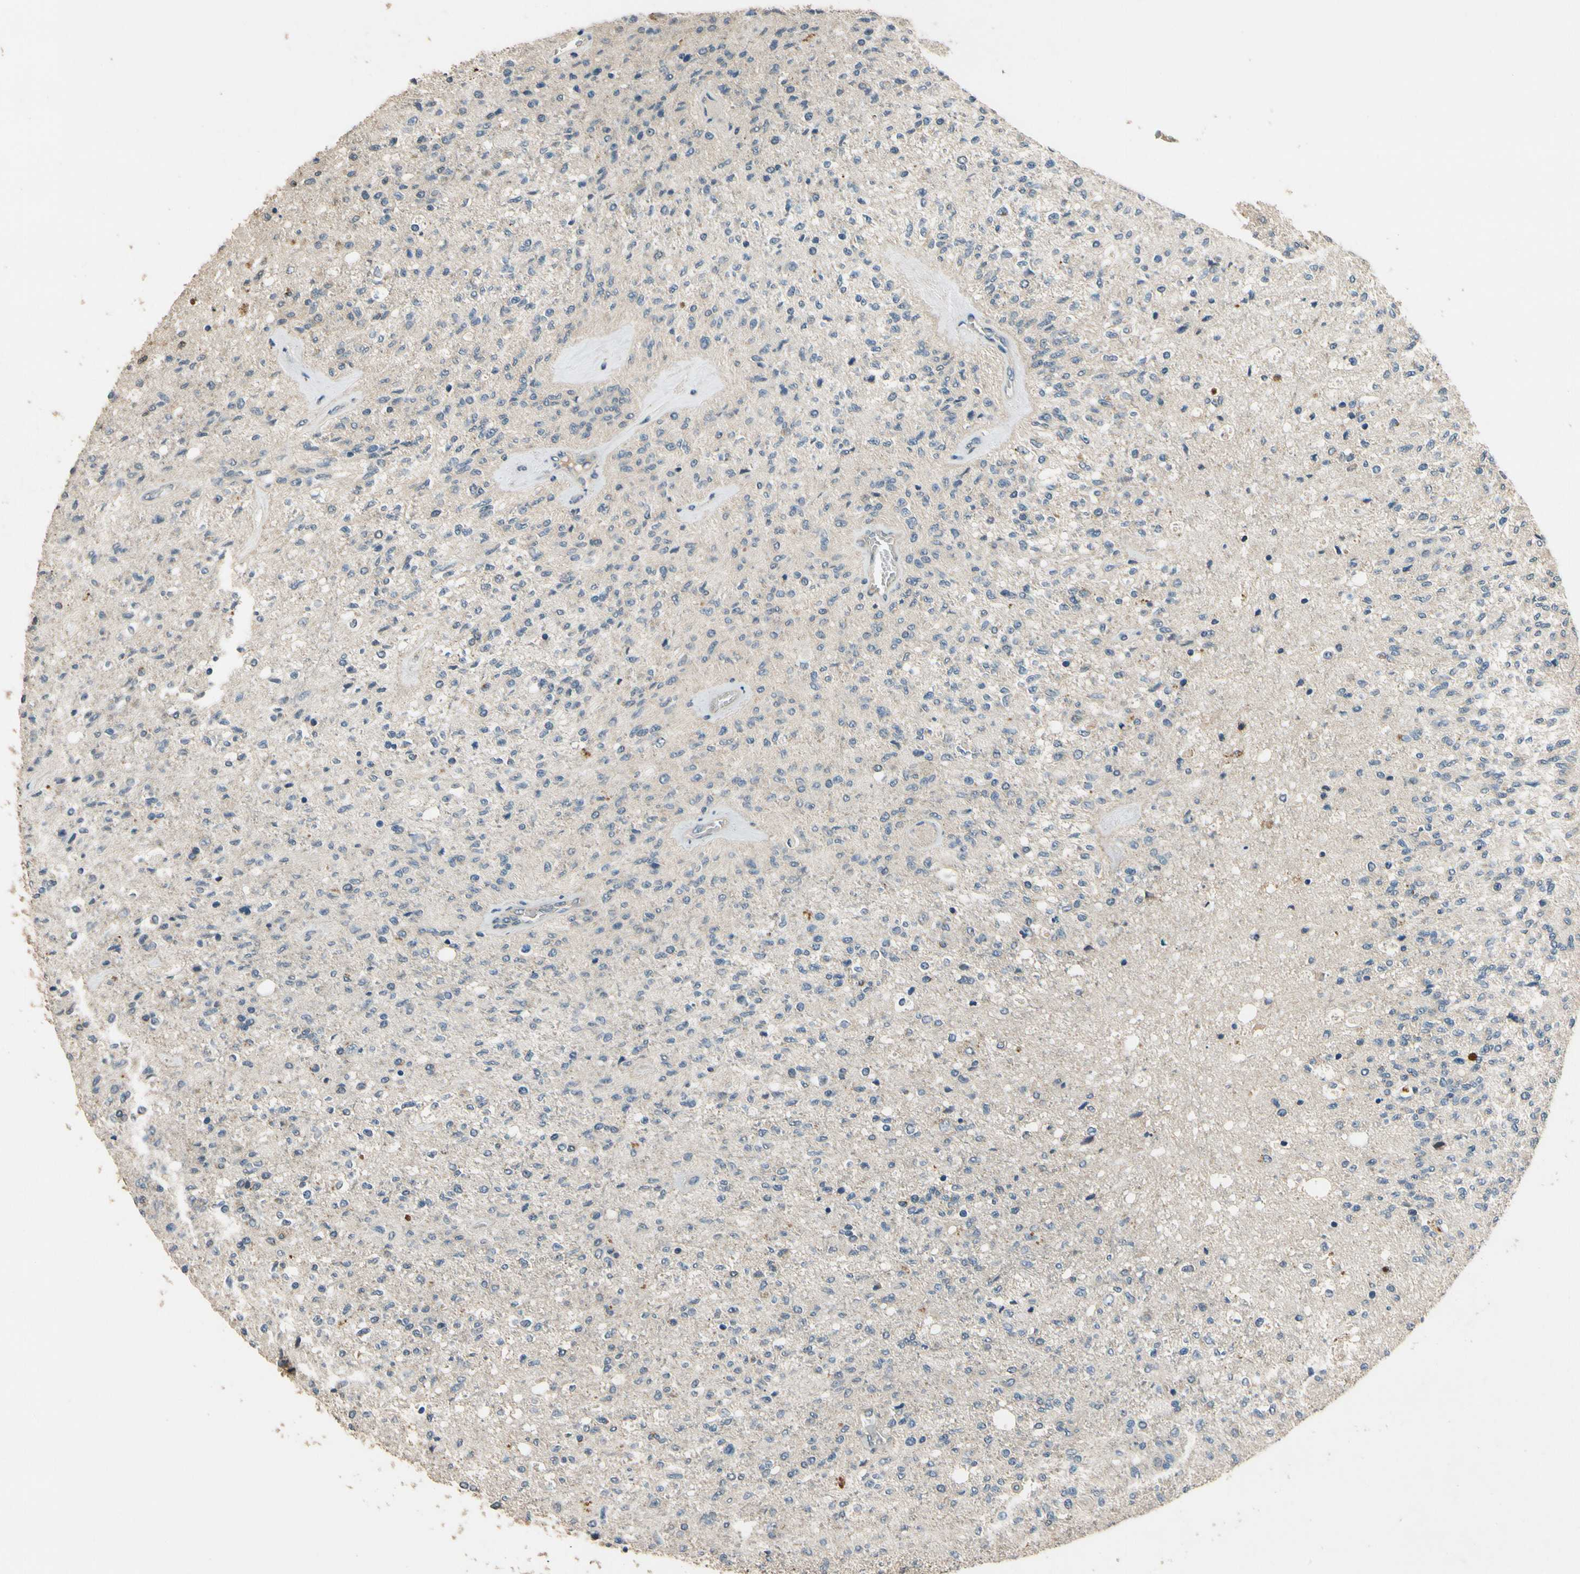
{"staining": {"intensity": "negative", "quantity": "none", "location": "none"}, "tissue": "glioma", "cell_type": "Tumor cells", "image_type": "cancer", "snomed": [{"axis": "morphology", "description": "Normal tissue, NOS"}, {"axis": "morphology", "description": "Glioma, malignant, High grade"}, {"axis": "topography", "description": "Cerebral cortex"}], "caption": "An image of human malignant glioma (high-grade) is negative for staining in tumor cells.", "gene": "ALKBH3", "patient": {"sex": "male", "age": 77}}